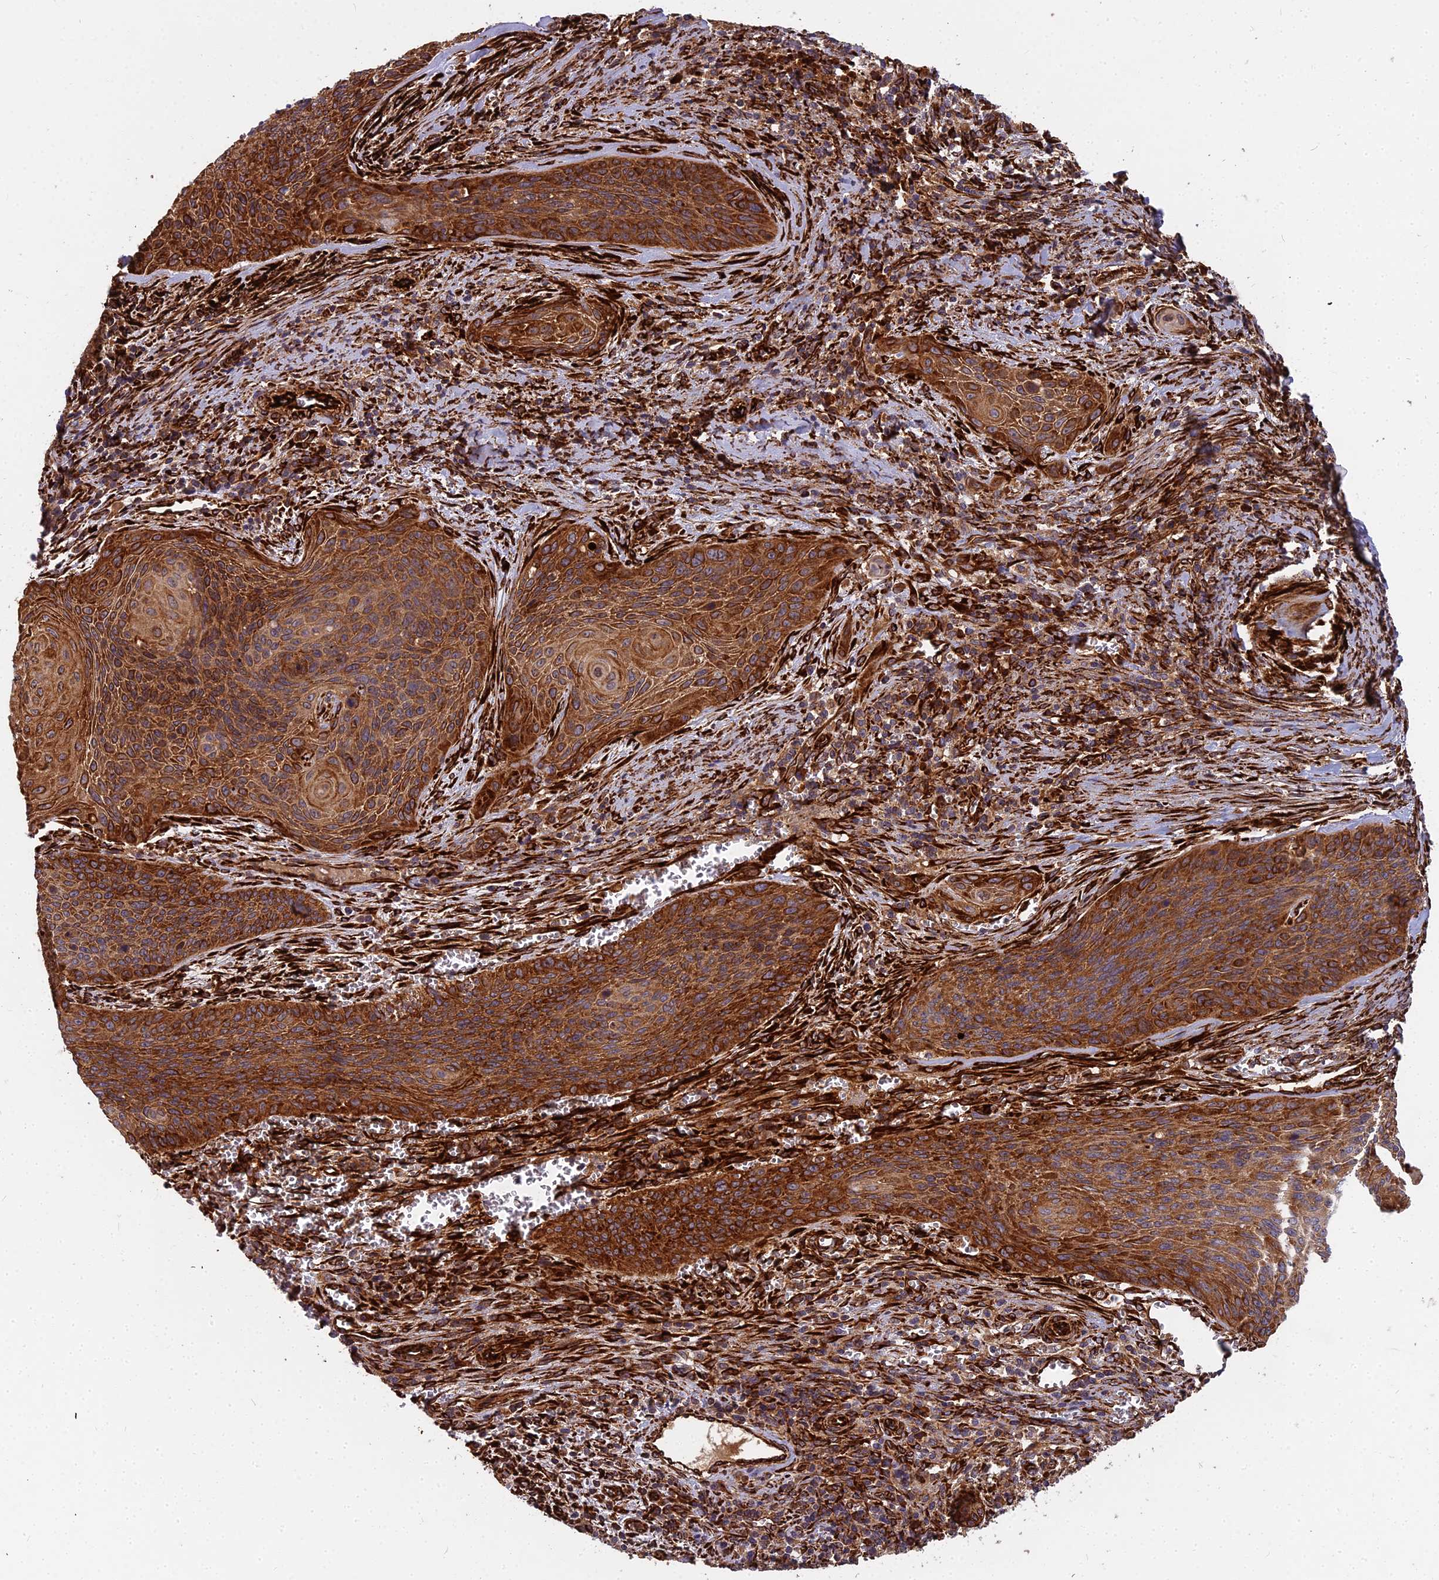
{"staining": {"intensity": "strong", "quantity": ">75%", "location": "cytoplasmic/membranous"}, "tissue": "cervical cancer", "cell_type": "Tumor cells", "image_type": "cancer", "snomed": [{"axis": "morphology", "description": "Squamous cell carcinoma, NOS"}, {"axis": "topography", "description": "Cervix"}], "caption": "An IHC photomicrograph of tumor tissue is shown. Protein staining in brown highlights strong cytoplasmic/membranous positivity in squamous cell carcinoma (cervical) within tumor cells.", "gene": "NDUFAF7", "patient": {"sex": "female", "age": 55}}